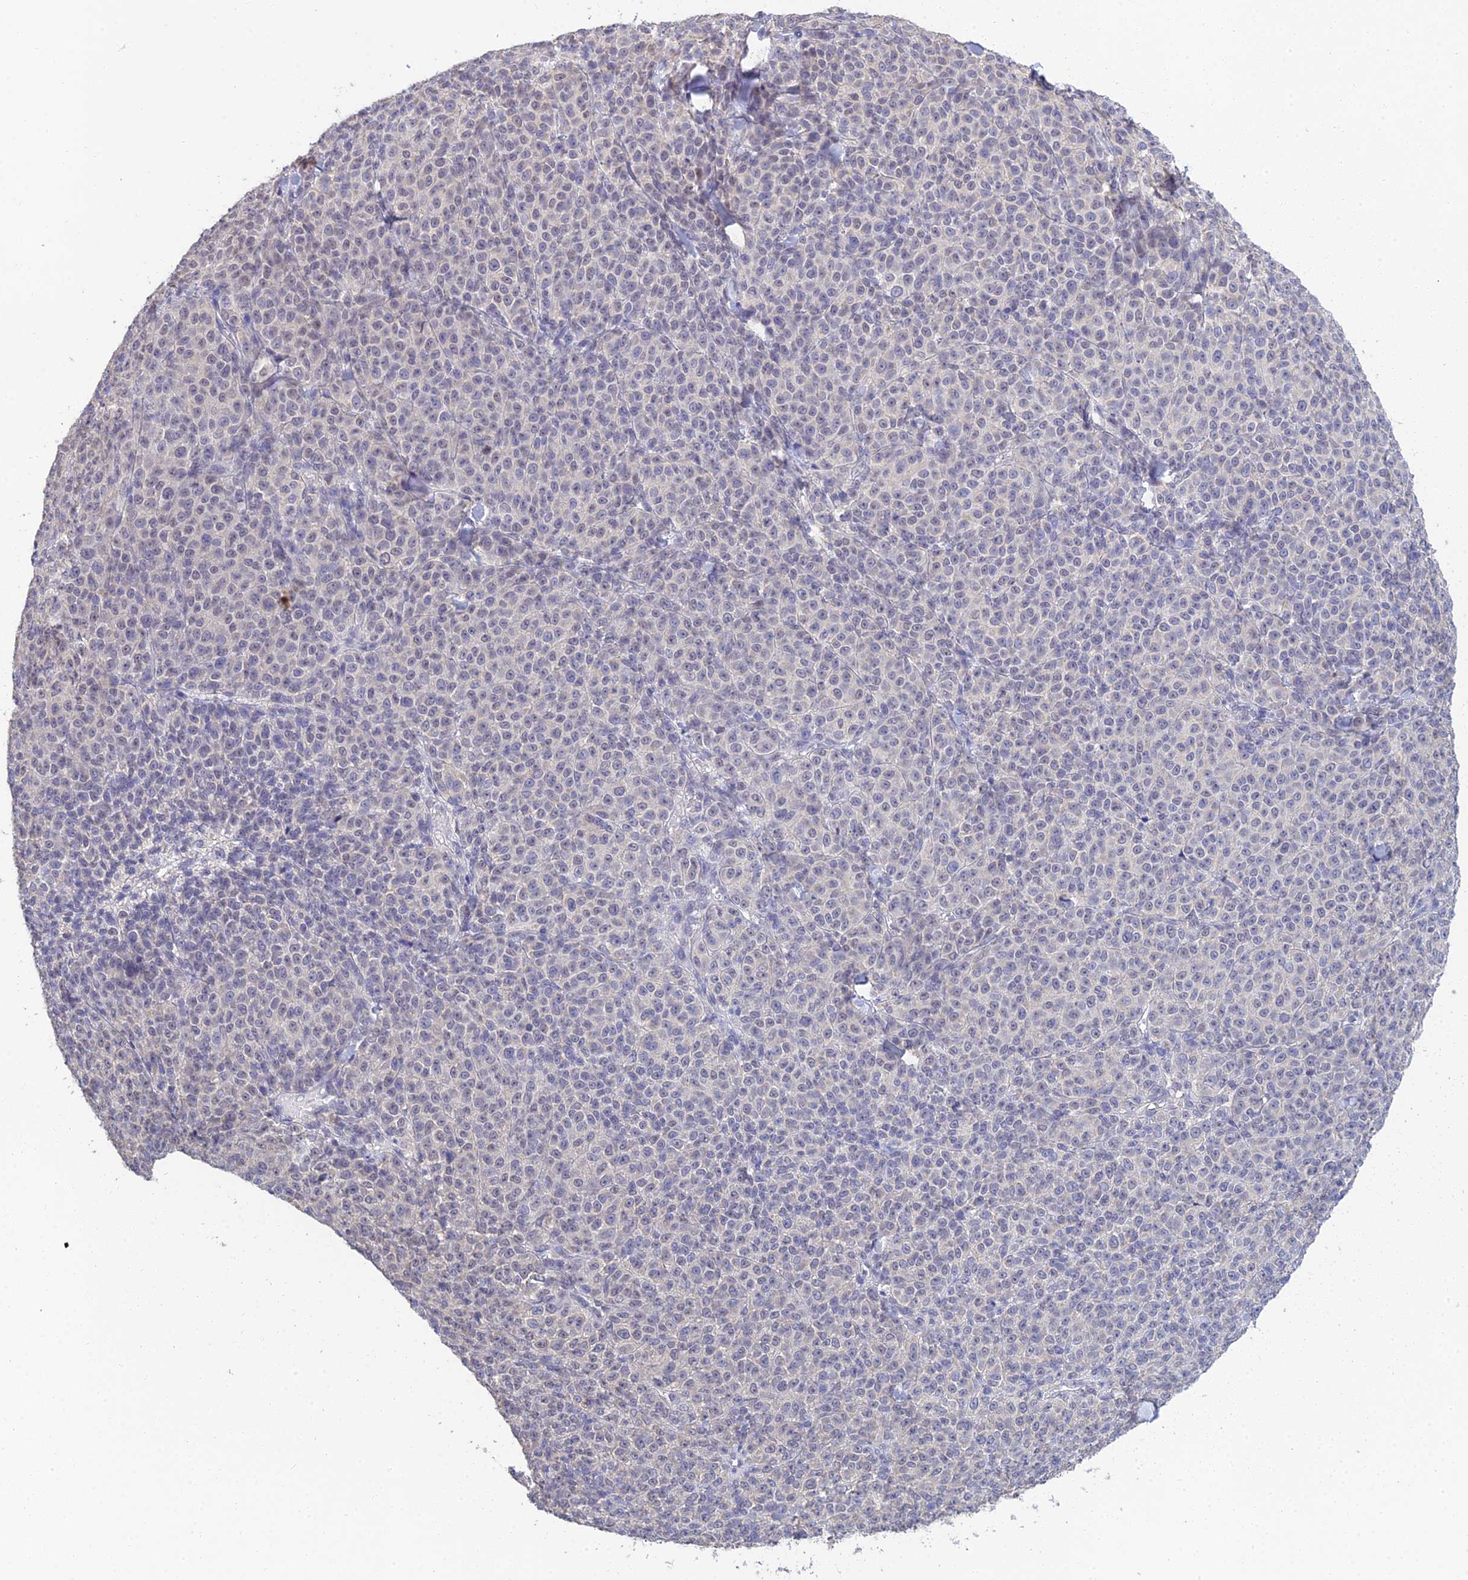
{"staining": {"intensity": "negative", "quantity": "none", "location": "none"}, "tissue": "melanoma", "cell_type": "Tumor cells", "image_type": "cancer", "snomed": [{"axis": "morphology", "description": "Normal tissue, NOS"}, {"axis": "morphology", "description": "Malignant melanoma, NOS"}, {"axis": "topography", "description": "Skin"}], "caption": "This is an immunohistochemistry (IHC) micrograph of malignant melanoma. There is no staining in tumor cells.", "gene": "HOXB1", "patient": {"sex": "female", "age": 34}}